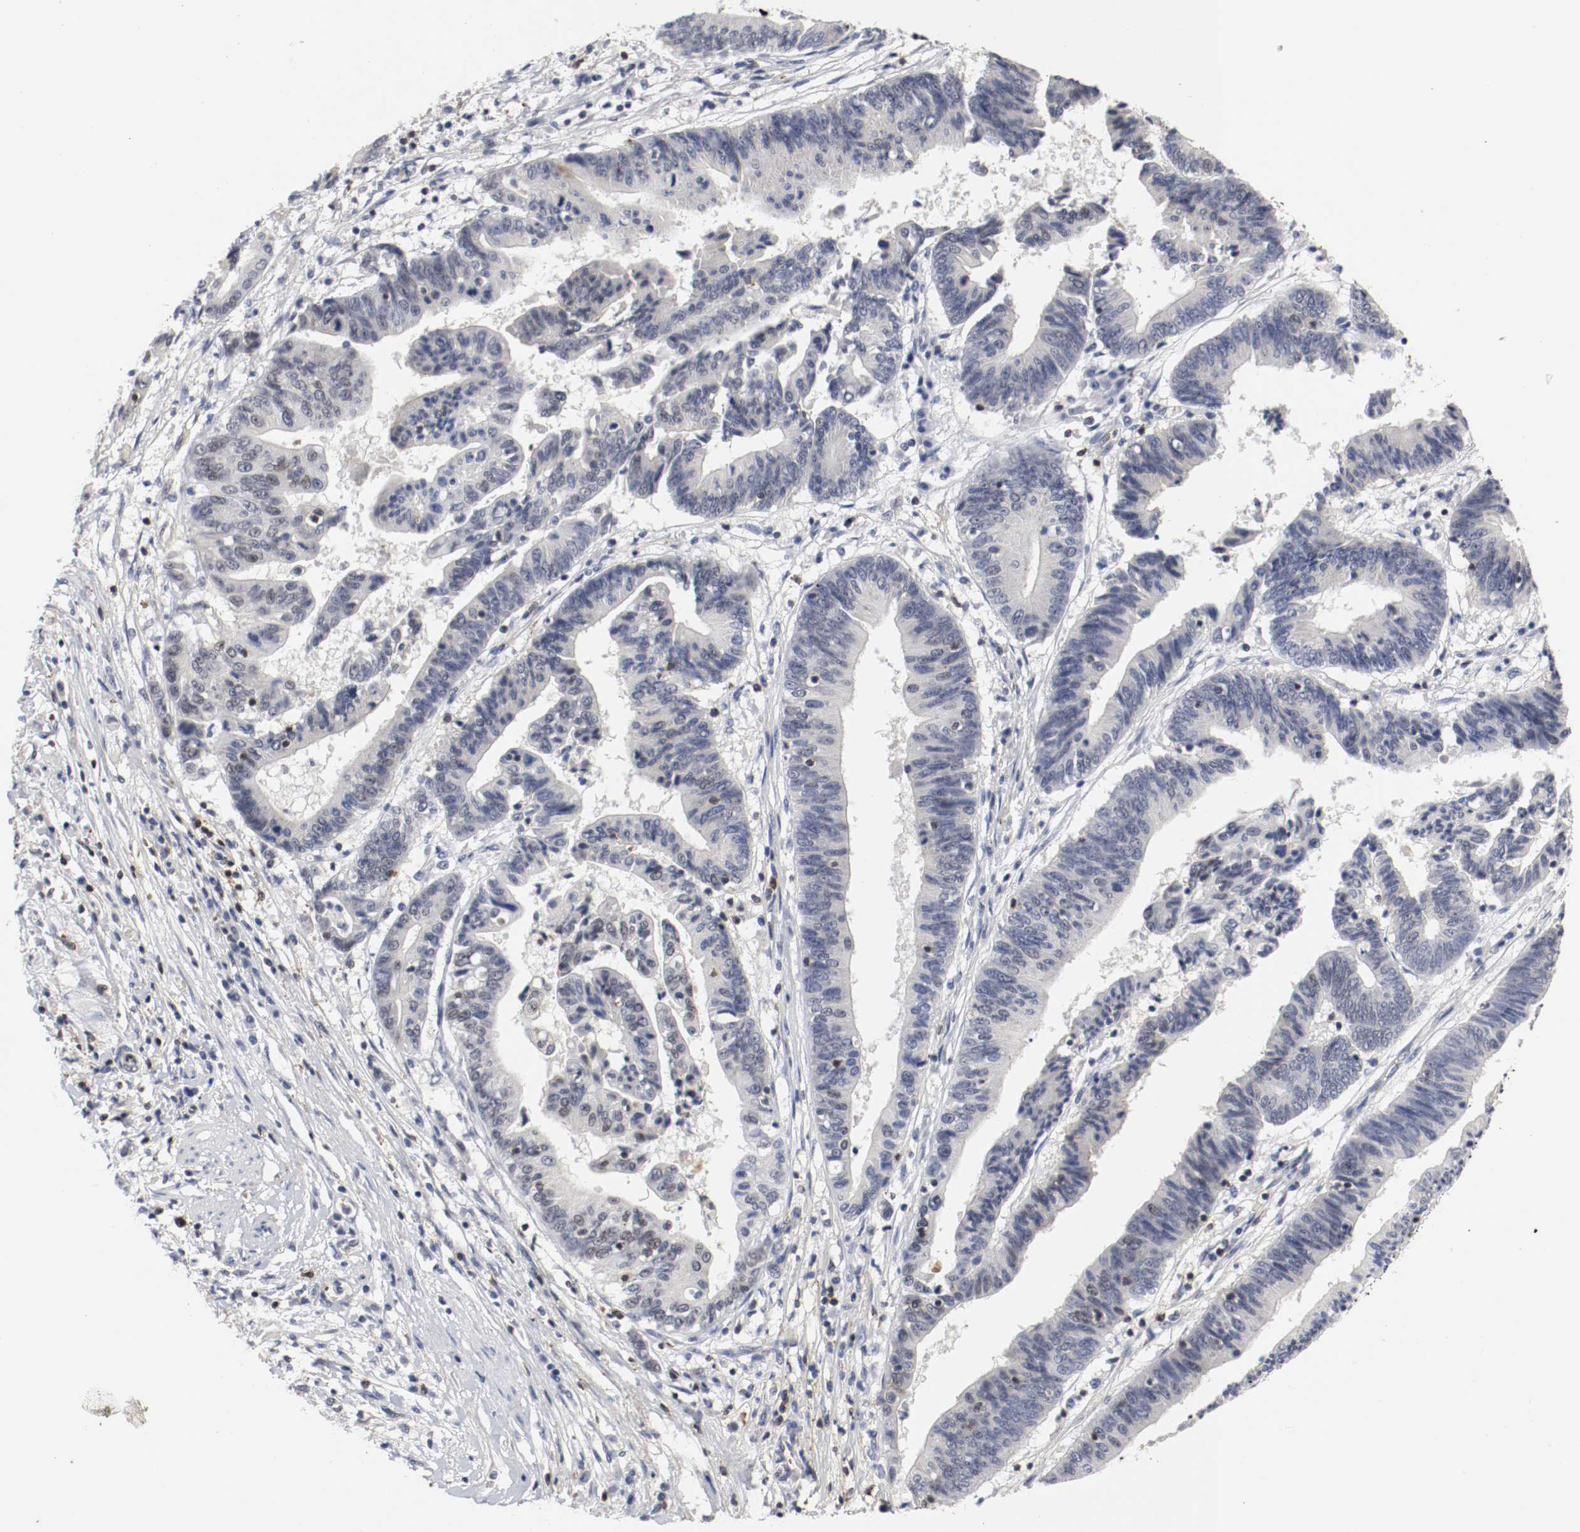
{"staining": {"intensity": "negative", "quantity": "none", "location": "none"}, "tissue": "pancreatic cancer", "cell_type": "Tumor cells", "image_type": "cancer", "snomed": [{"axis": "morphology", "description": "Adenocarcinoma, NOS"}, {"axis": "topography", "description": "Pancreas"}], "caption": "The IHC micrograph has no significant staining in tumor cells of pancreatic adenocarcinoma tissue.", "gene": "JUND", "patient": {"sex": "female", "age": 48}}